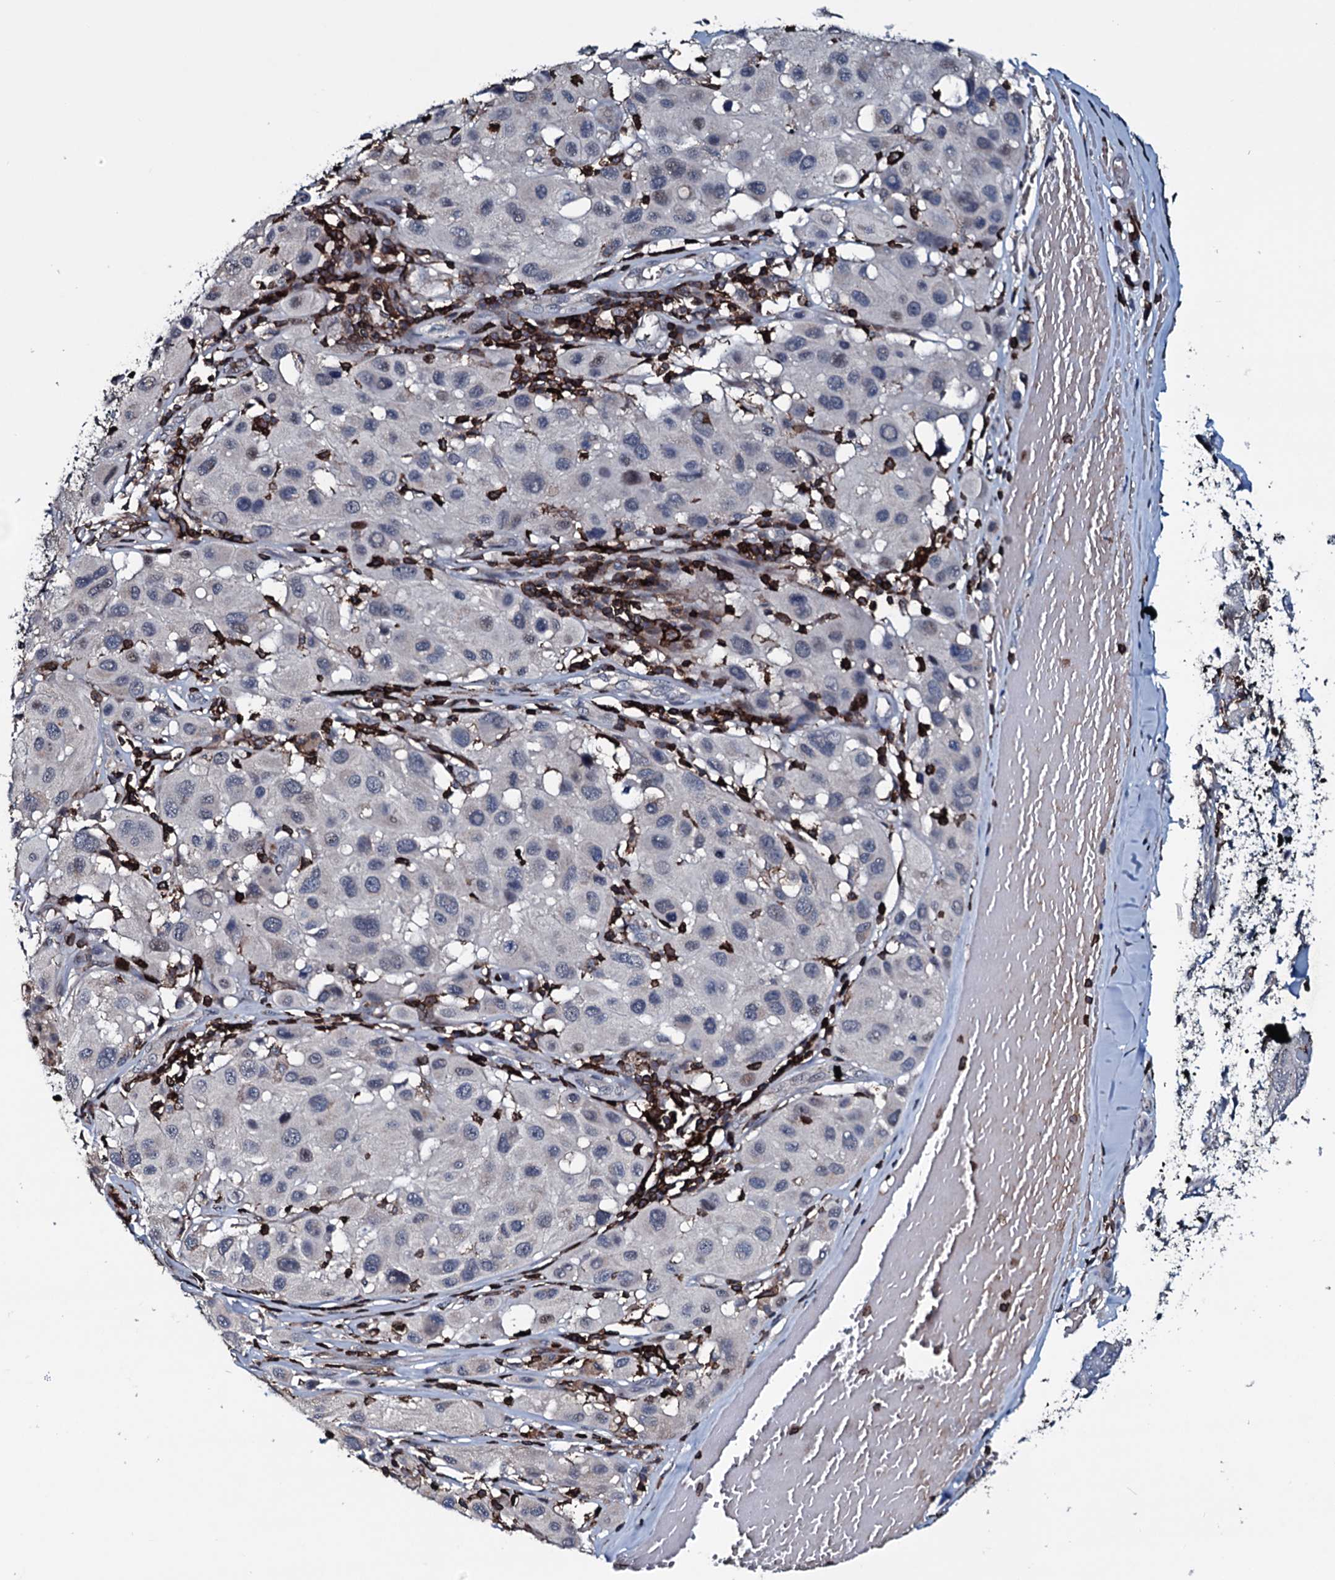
{"staining": {"intensity": "negative", "quantity": "none", "location": "none"}, "tissue": "melanoma", "cell_type": "Tumor cells", "image_type": "cancer", "snomed": [{"axis": "morphology", "description": "Malignant melanoma, Metastatic site"}, {"axis": "topography", "description": "Skin"}], "caption": "An immunohistochemistry histopathology image of melanoma is shown. There is no staining in tumor cells of melanoma.", "gene": "OGFOD2", "patient": {"sex": "male", "age": 41}}